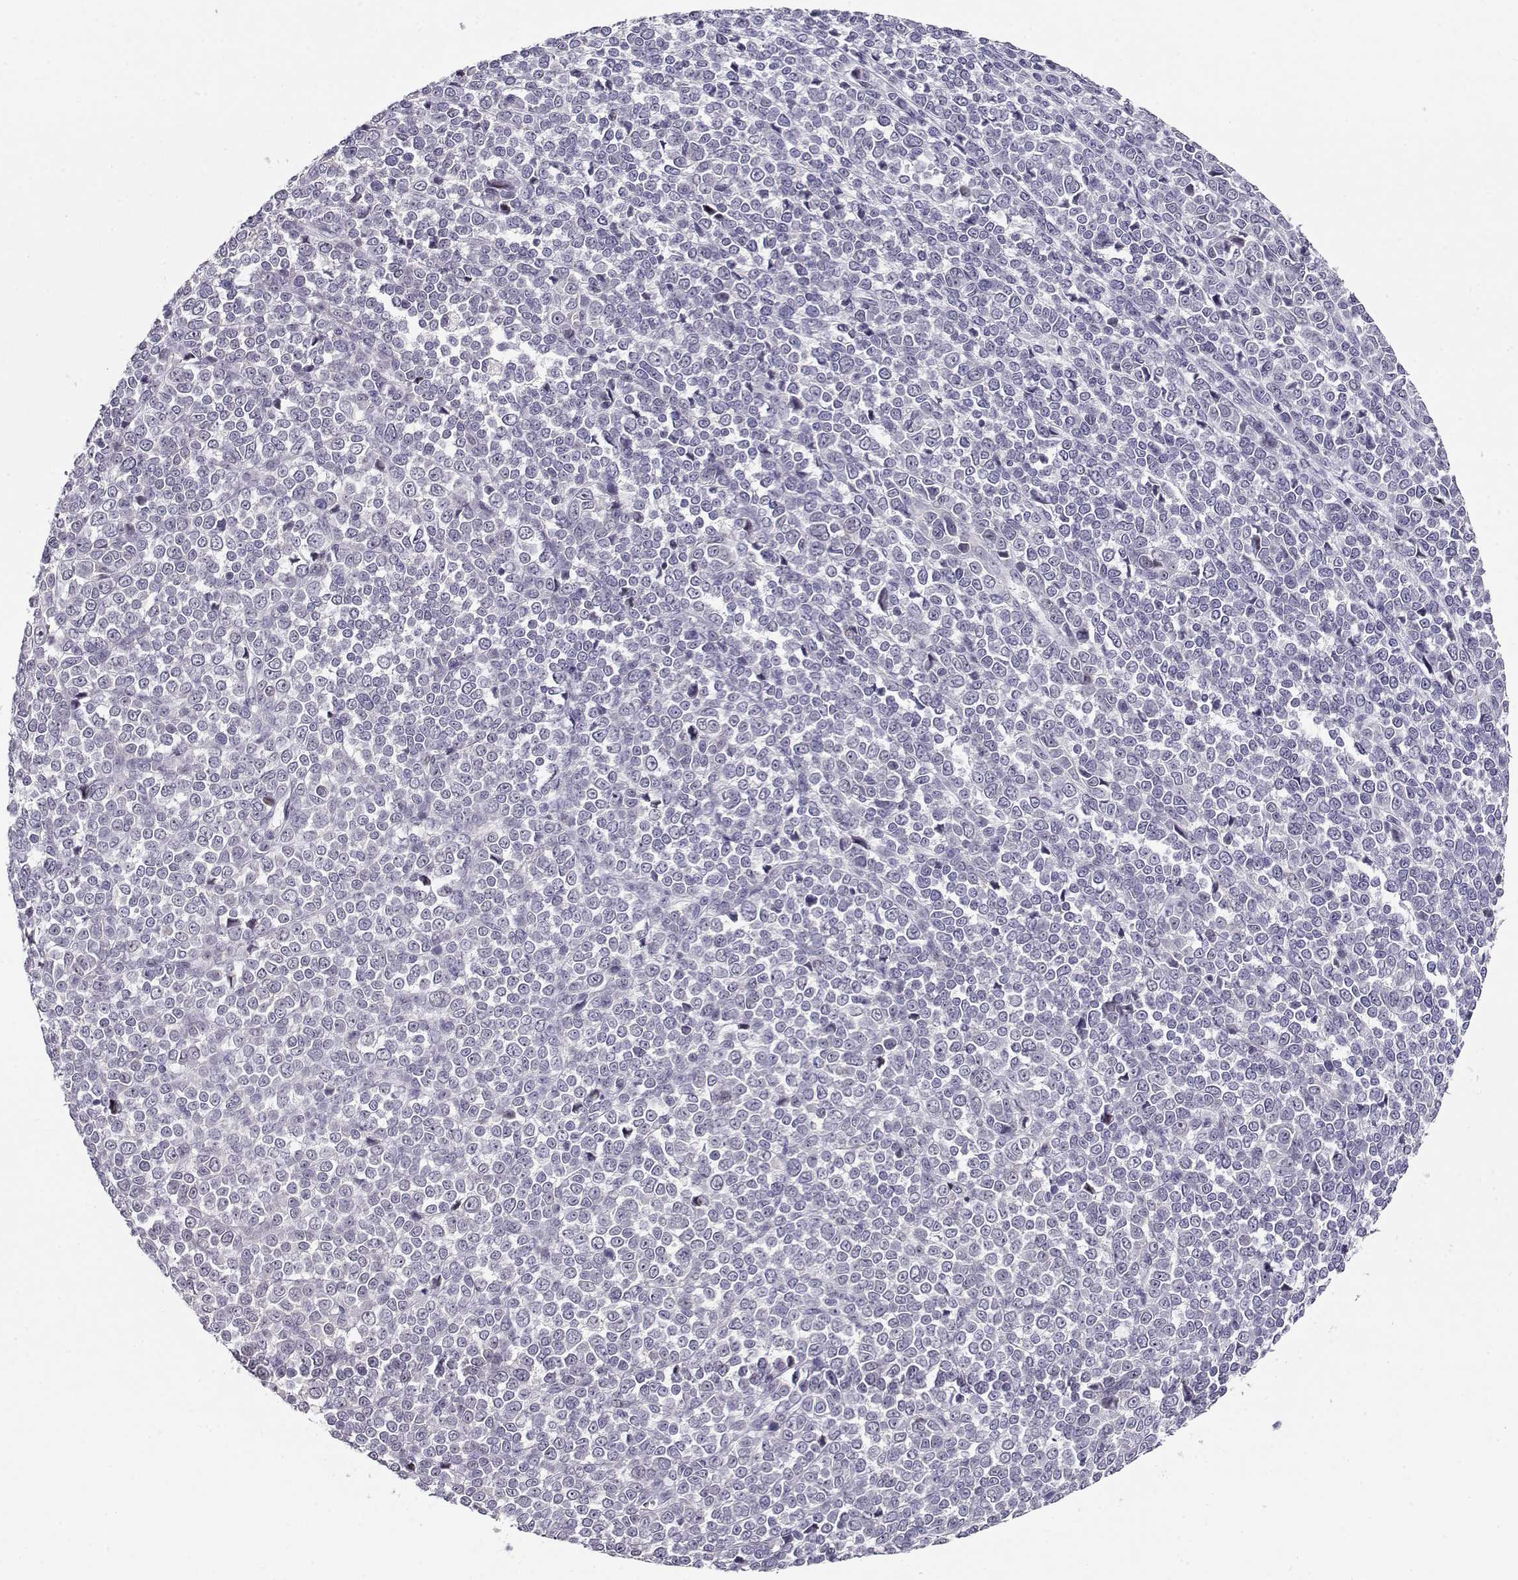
{"staining": {"intensity": "negative", "quantity": "none", "location": "none"}, "tissue": "melanoma", "cell_type": "Tumor cells", "image_type": "cancer", "snomed": [{"axis": "morphology", "description": "Malignant melanoma, NOS"}, {"axis": "topography", "description": "Skin"}], "caption": "DAB immunohistochemical staining of melanoma exhibits no significant positivity in tumor cells.", "gene": "CRX", "patient": {"sex": "female", "age": 95}}